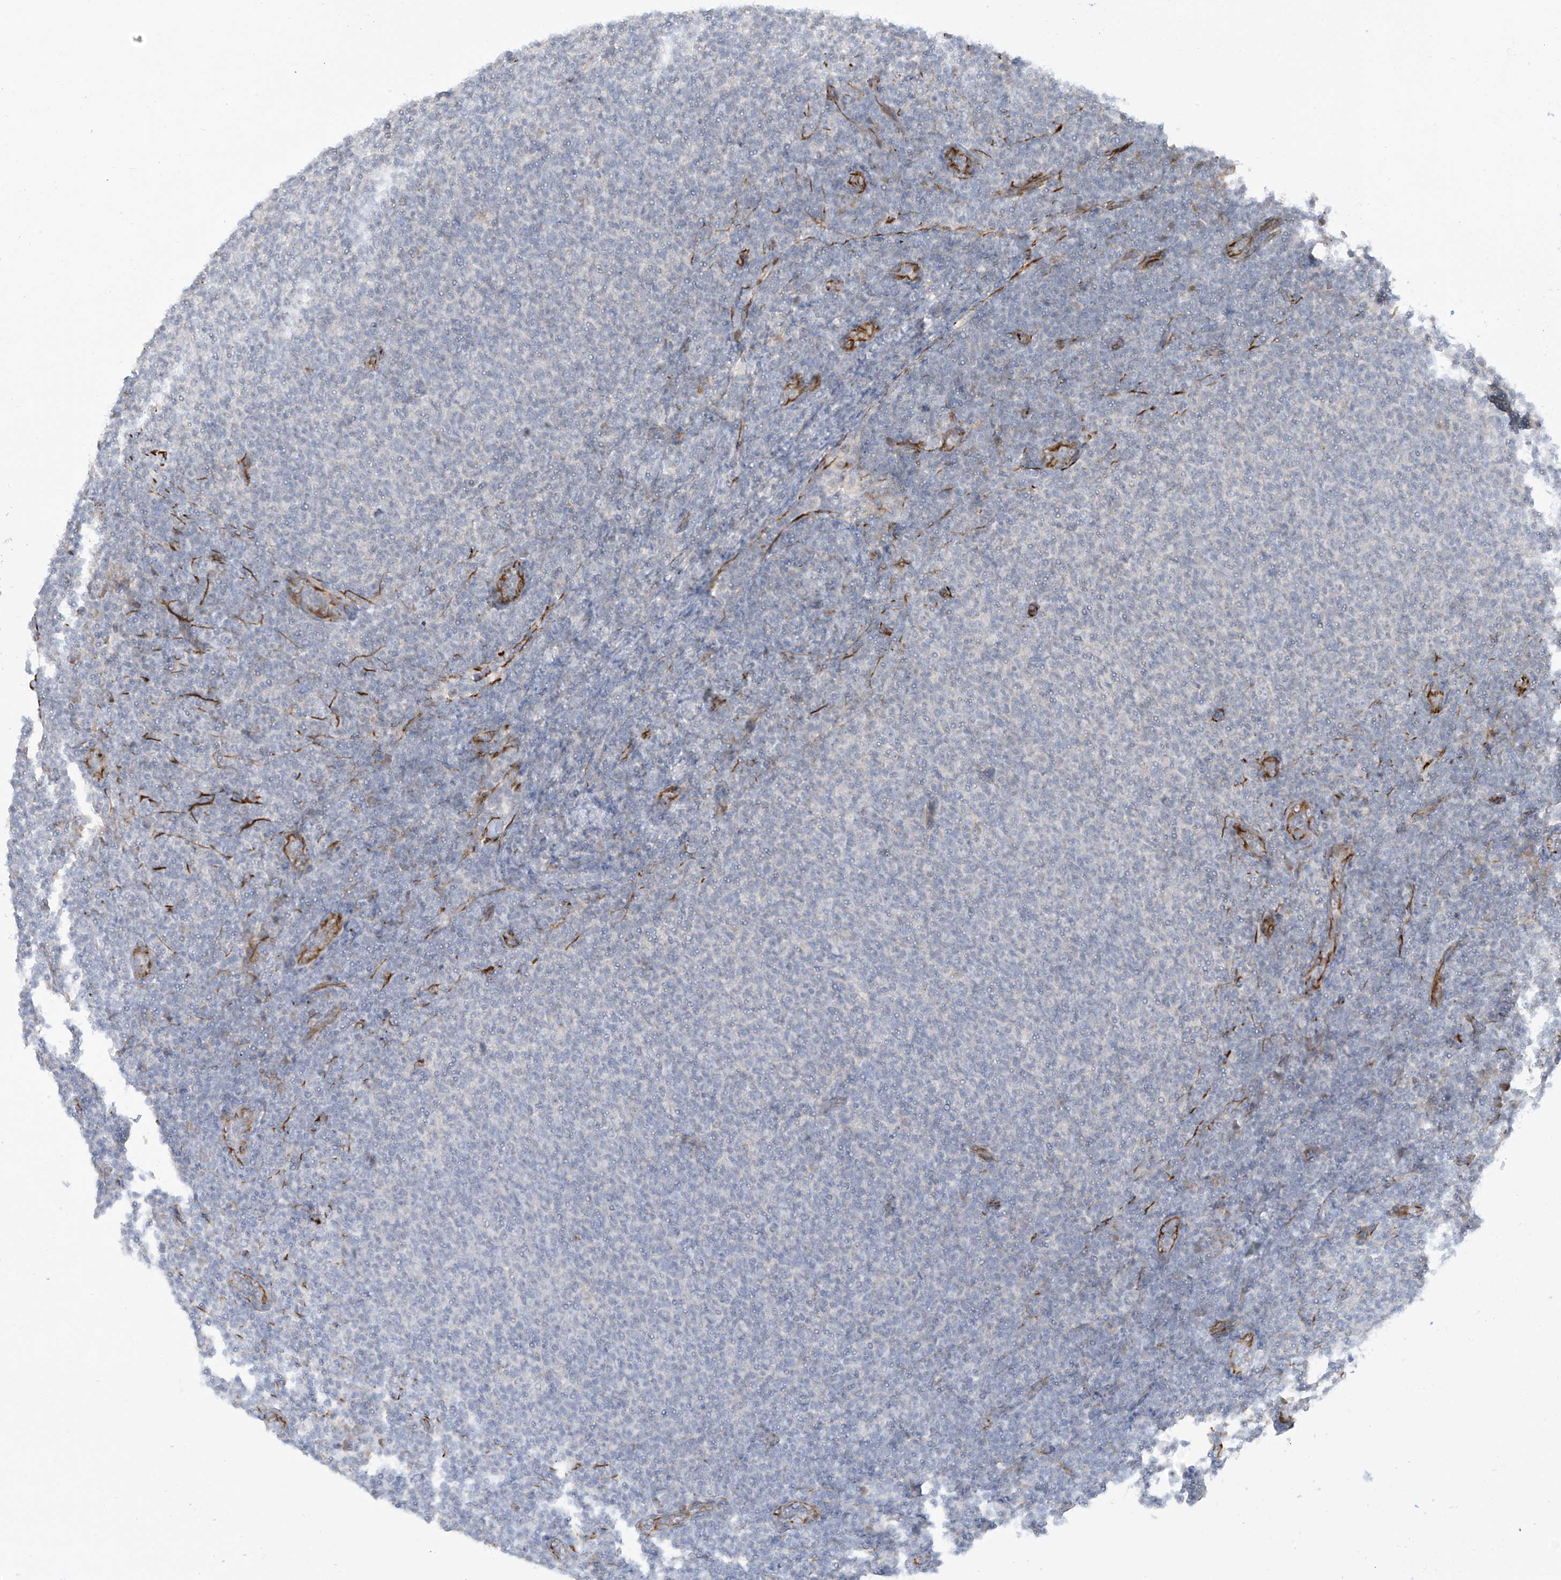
{"staining": {"intensity": "negative", "quantity": "none", "location": "none"}, "tissue": "lymphoma", "cell_type": "Tumor cells", "image_type": "cancer", "snomed": [{"axis": "morphology", "description": "Malignant lymphoma, non-Hodgkin's type, Low grade"}, {"axis": "topography", "description": "Lymph node"}], "caption": "Tumor cells show no significant staining in lymphoma.", "gene": "HS6ST2", "patient": {"sex": "male", "age": 66}}